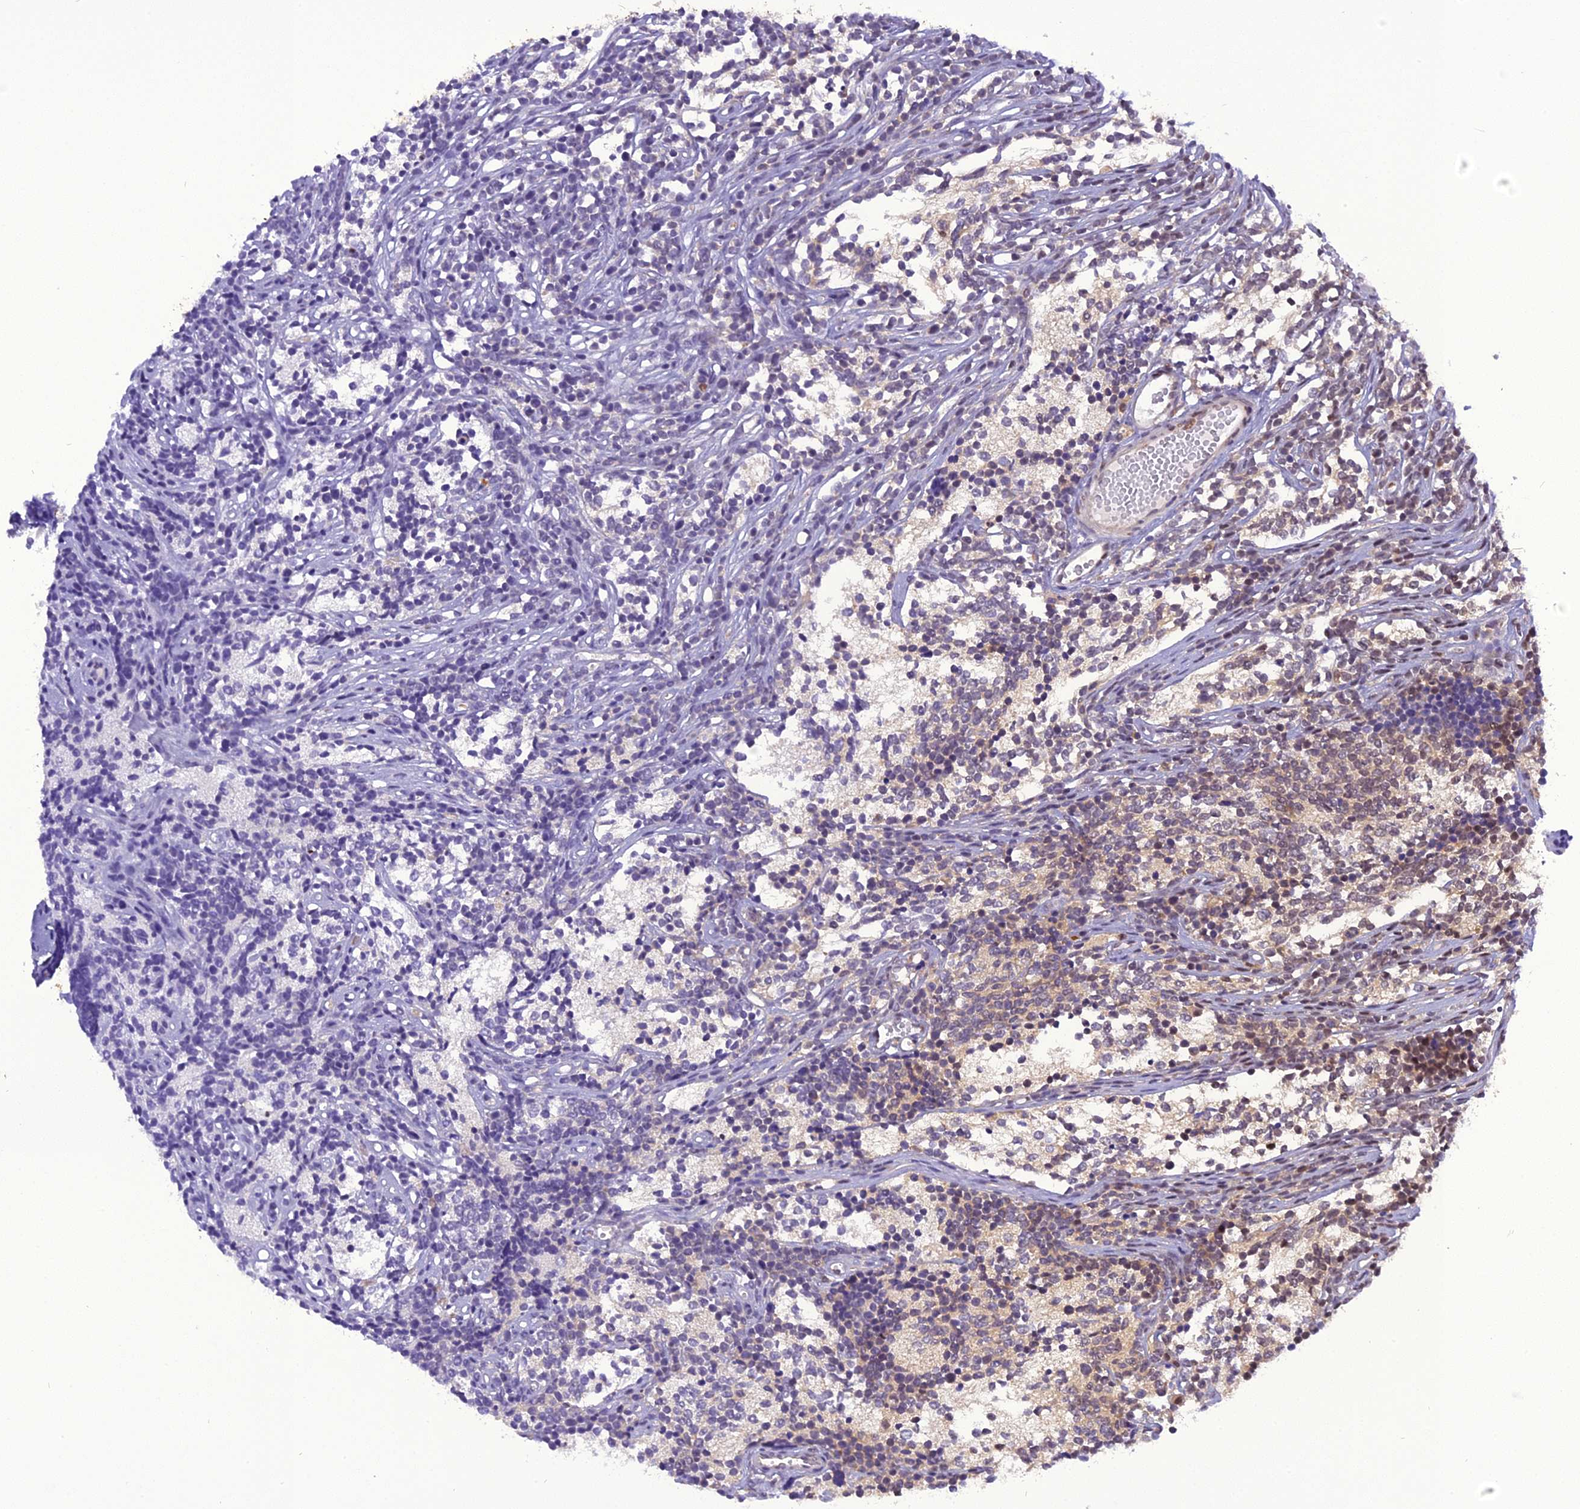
{"staining": {"intensity": "negative", "quantity": "none", "location": "none"}, "tissue": "glioma", "cell_type": "Tumor cells", "image_type": "cancer", "snomed": [{"axis": "morphology", "description": "Glioma, malignant, Low grade"}, {"axis": "topography", "description": "Brain"}], "caption": "Immunohistochemistry (IHC) image of human low-grade glioma (malignant) stained for a protein (brown), which exhibits no expression in tumor cells.", "gene": "RABGGTA", "patient": {"sex": "female", "age": 1}}